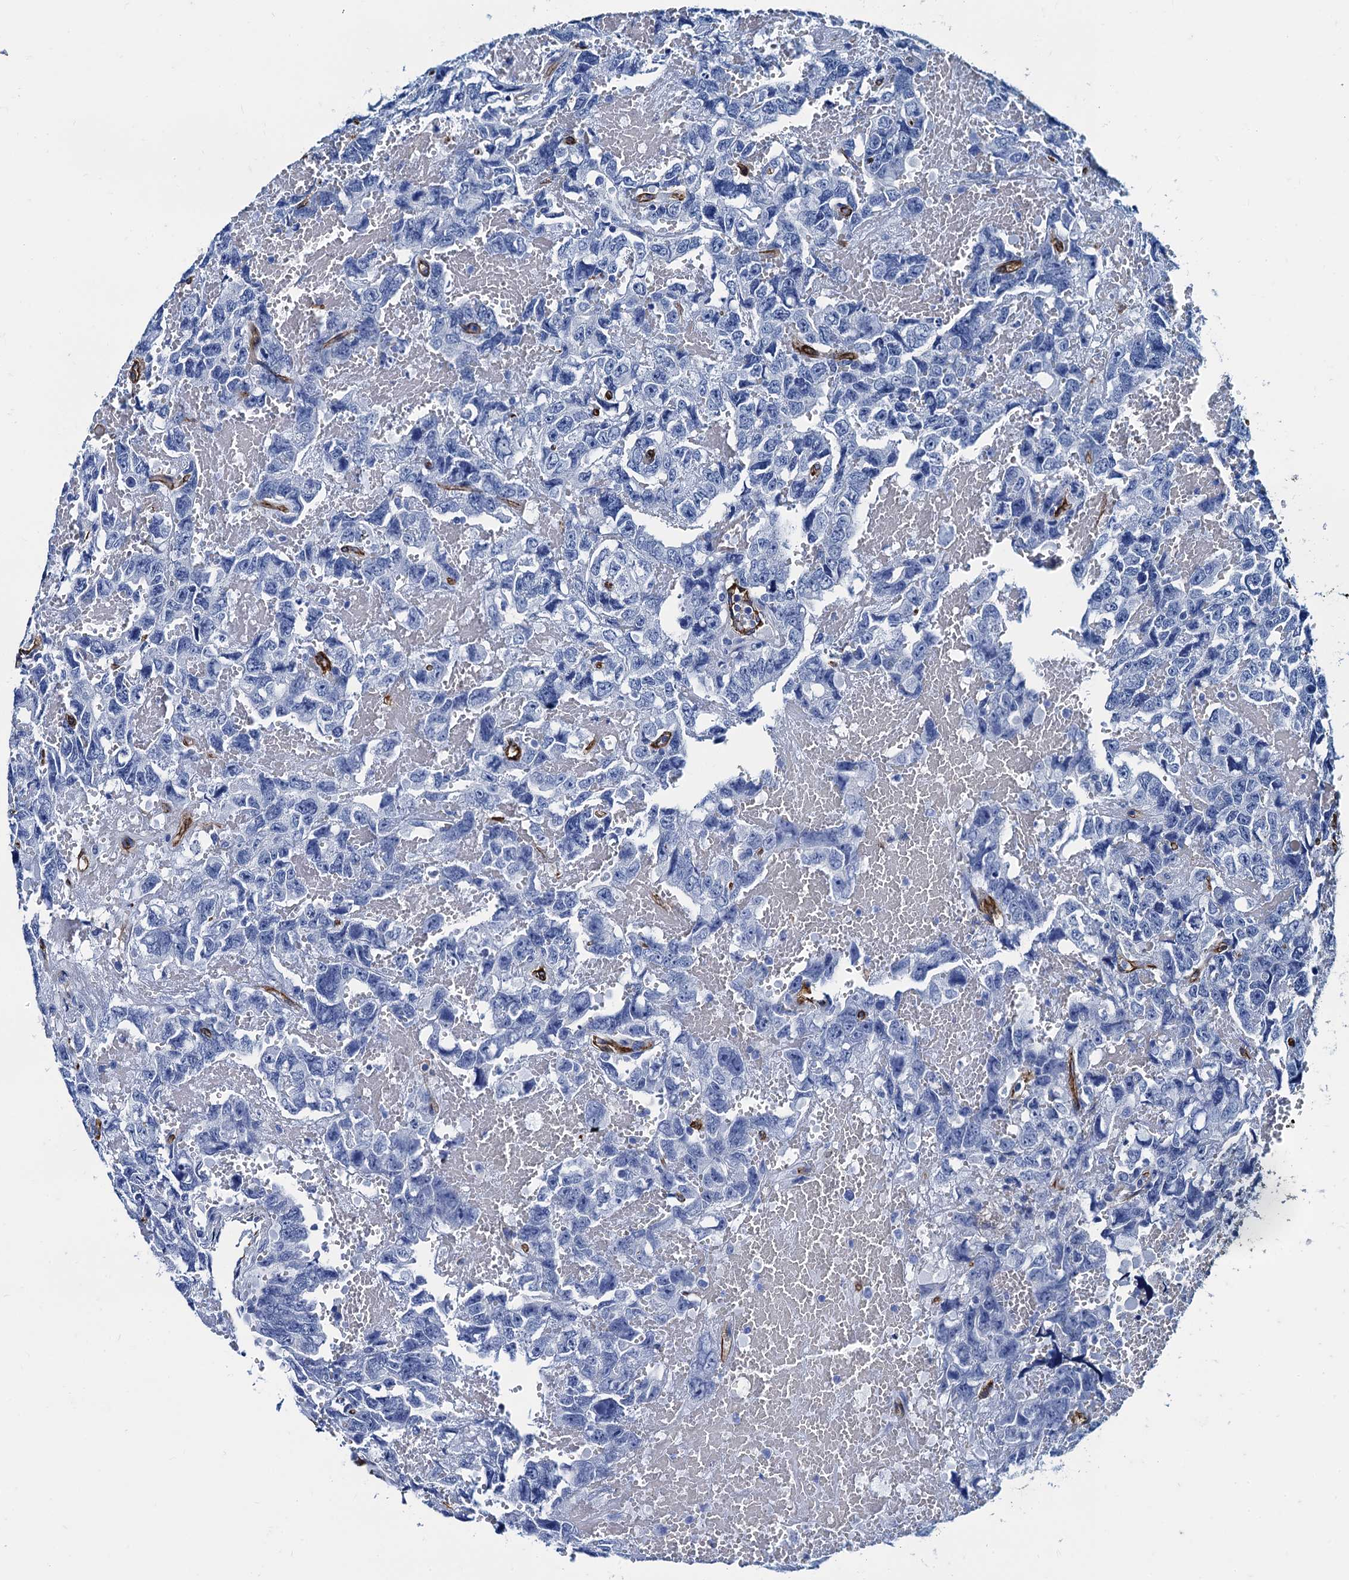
{"staining": {"intensity": "negative", "quantity": "none", "location": "none"}, "tissue": "testis cancer", "cell_type": "Tumor cells", "image_type": "cancer", "snomed": [{"axis": "morphology", "description": "Carcinoma, Embryonal, NOS"}, {"axis": "topography", "description": "Testis"}], "caption": "DAB immunohistochemical staining of testis embryonal carcinoma reveals no significant positivity in tumor cells.", "gene": "CAVIN2", "patient": {"sex": "male", "age": 45}}